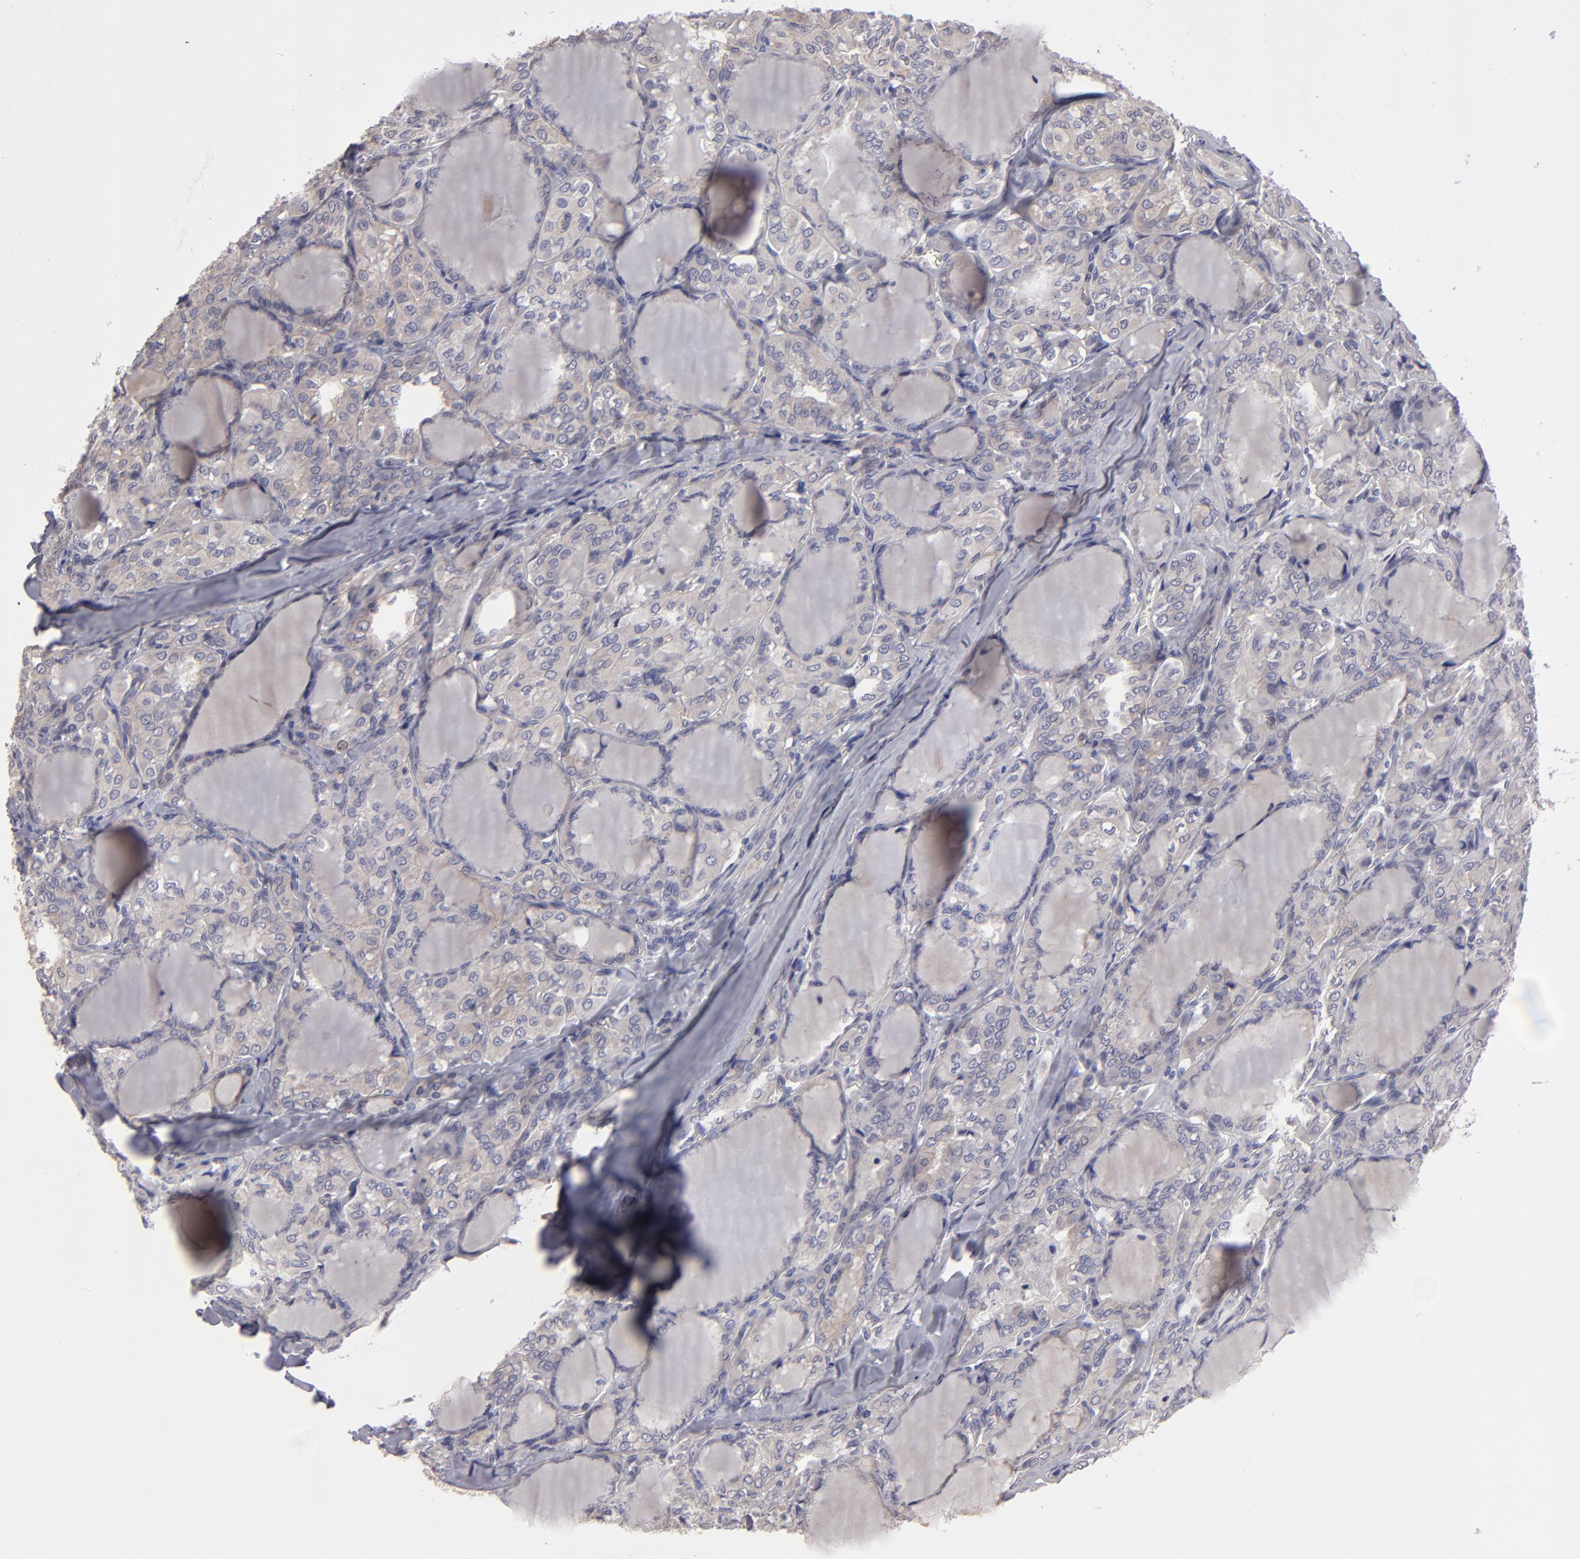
{"staining": {"intensity": "weak", "quantity": ">75%", "location": "cytoplasmic/membranous"}, "tissue": "thyroid cancer", "cell_type": "Tumor cells", "image_type": "cancer", "snomed": [{"axis": "morphology", "description": "Papillary adenocarcinoma, NOS"}, {"axis": "topography", "description": "Thyroid gland"}], "caption": "IHC of human papillary adenocarcinoma (thyroid) displays low levels of weak cytoplasmic/membranous expression in about >75% of tumor cells.", "gene": "ZNF175", "patient": {"sex": "male", "age": 20}}